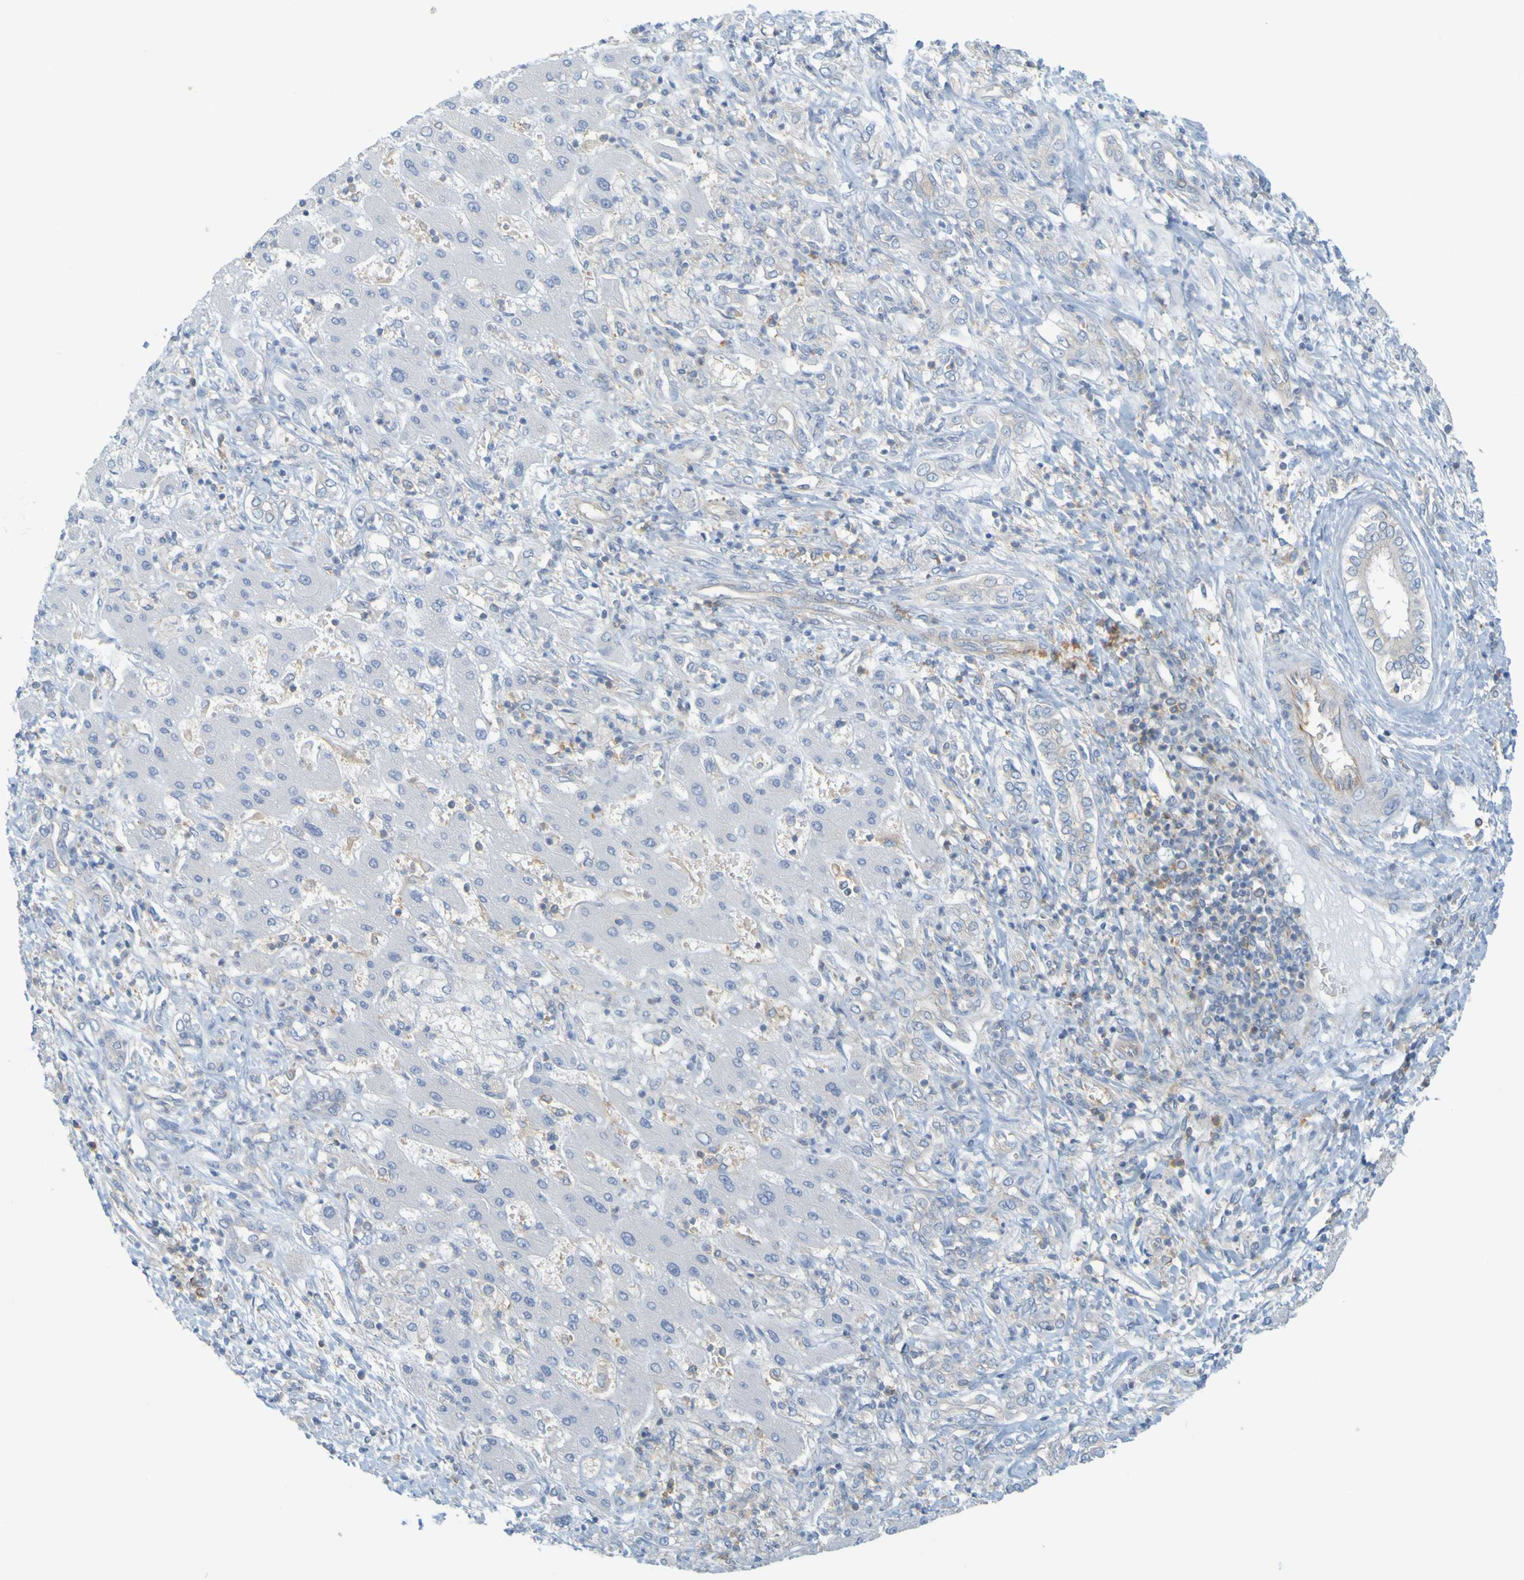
{"staining": {"intensity": "negative", "quantity": "none", "location": "none"}, "tissue": "liver cancer", "cell_type": "Tumor cells", "image_type": "cancer", "snomed": [{"axis": "morphology", "description": "Cholangiocarcinoma"}, {"axis": "topography", "description": "Liver"}], "caption": "Immunohistochemical staining of cholangiocarcinoma (liver) demonstrates no significant expression in tumor cells. Brightfield microscopy of immunohistochemistry (IHC) stained with DAB (3,3'-diaminobenzidine) (brown) and hematoxylin (blue), captured at high magnification.", "gene": "APPL1", "patient": {"sex": "male", "age": 50}}